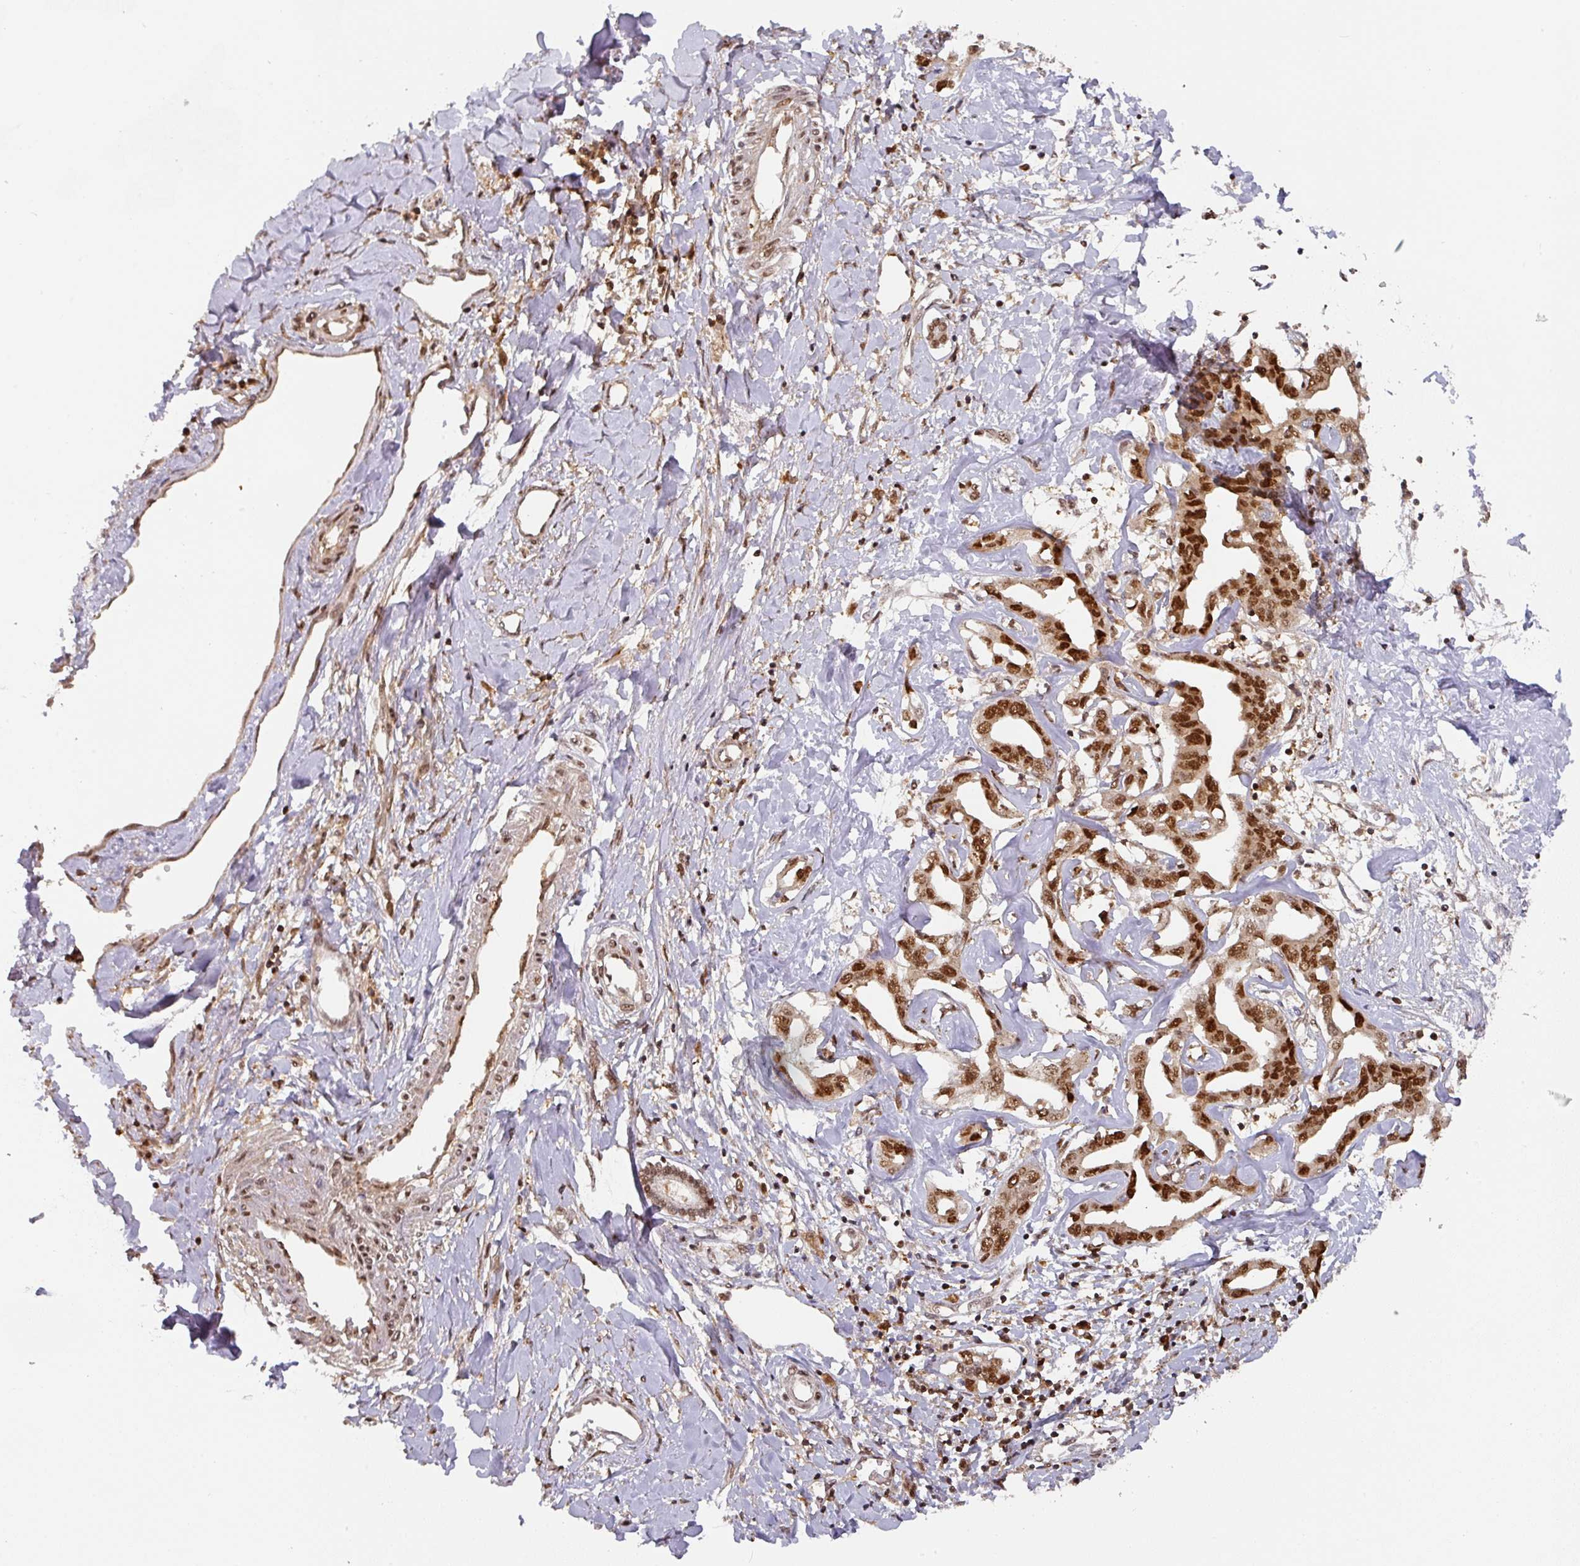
{"staining": {"intensity": "strong", "quantity": ">75%", "location": "nuclear"}, "tissue": "liver cancer", "cell_type": "Tumor cells", "image_type": "cancer", "snomed": [{"axis": "morphology", "description": "Cholangiocarcinoma"}, {"axis": "topography", "description": "Liver"}], "caption": "Immunohistochemistry (IHC) histopathology image of human cholangiocarcinoma (liver) stained for a protein (brown), which demonstrates high levels of strong nuclear expression in about >75% of tumor cells.", "gene": "DIDO1", "patient": {"sex": "male", "age": 59}}